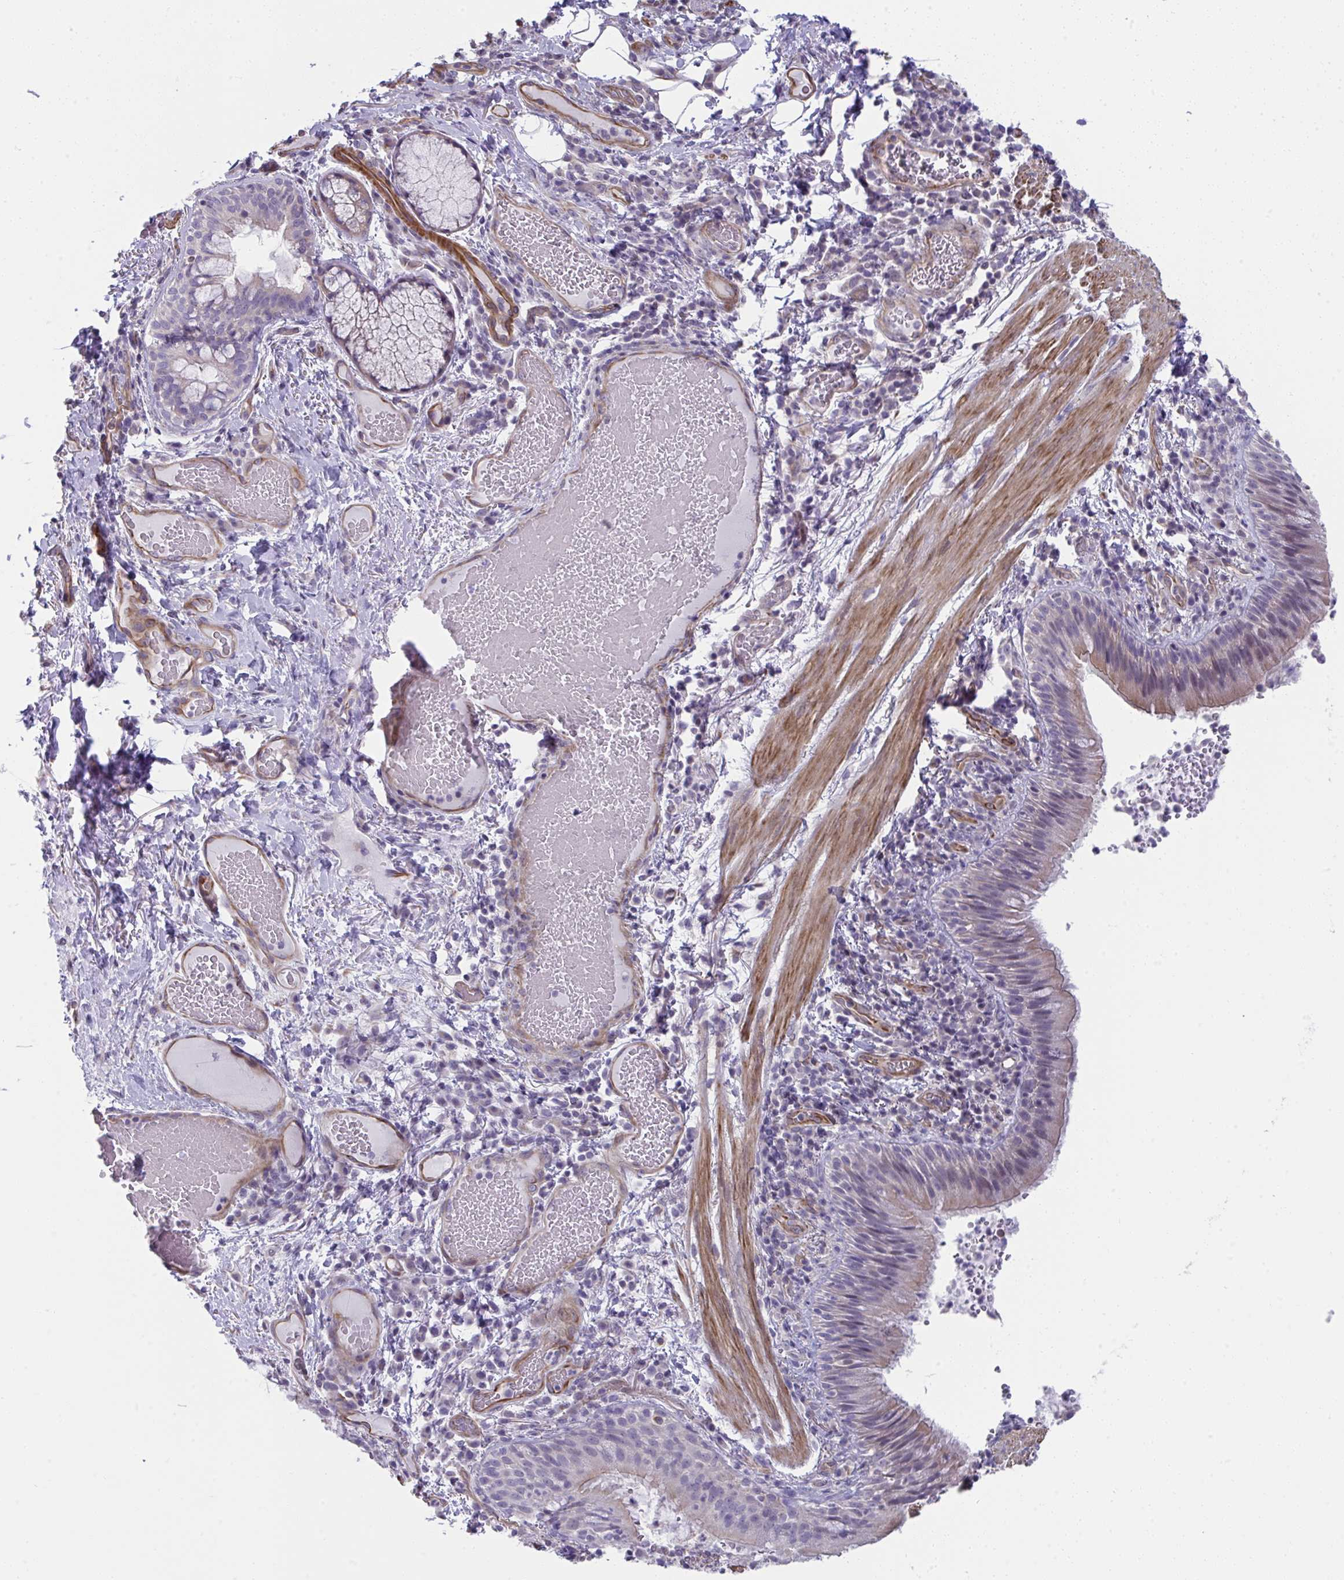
{"staining": {"intensity": "weak", "quantity": "<25%", "location": "cytoplasmic/membranous"}, "tissue": "bronchus", "cell_type": "Respiratory epithelial cells", "image_type": "normal", "snomed": [{"axis": "morphology", "description": "Normal tissue, NOS"}, {"axis": "topography", "description": "Lymph node"}, {"axis": "topography", "description": "Bronchus"}], "caption": "Immunohistochemistry (IHC) photomicrograph of normal bronchus: bronchus stained with DAB displays no significant protein staining in respiratory epithelial cells. The staining is performed using DAB (3,3'-diaminobenzidine) brown chromogen with nuclei counter-stained in using hematoxylin.", "gene": "MYL12A", "patient": {"sex": "male", "age": 56}}